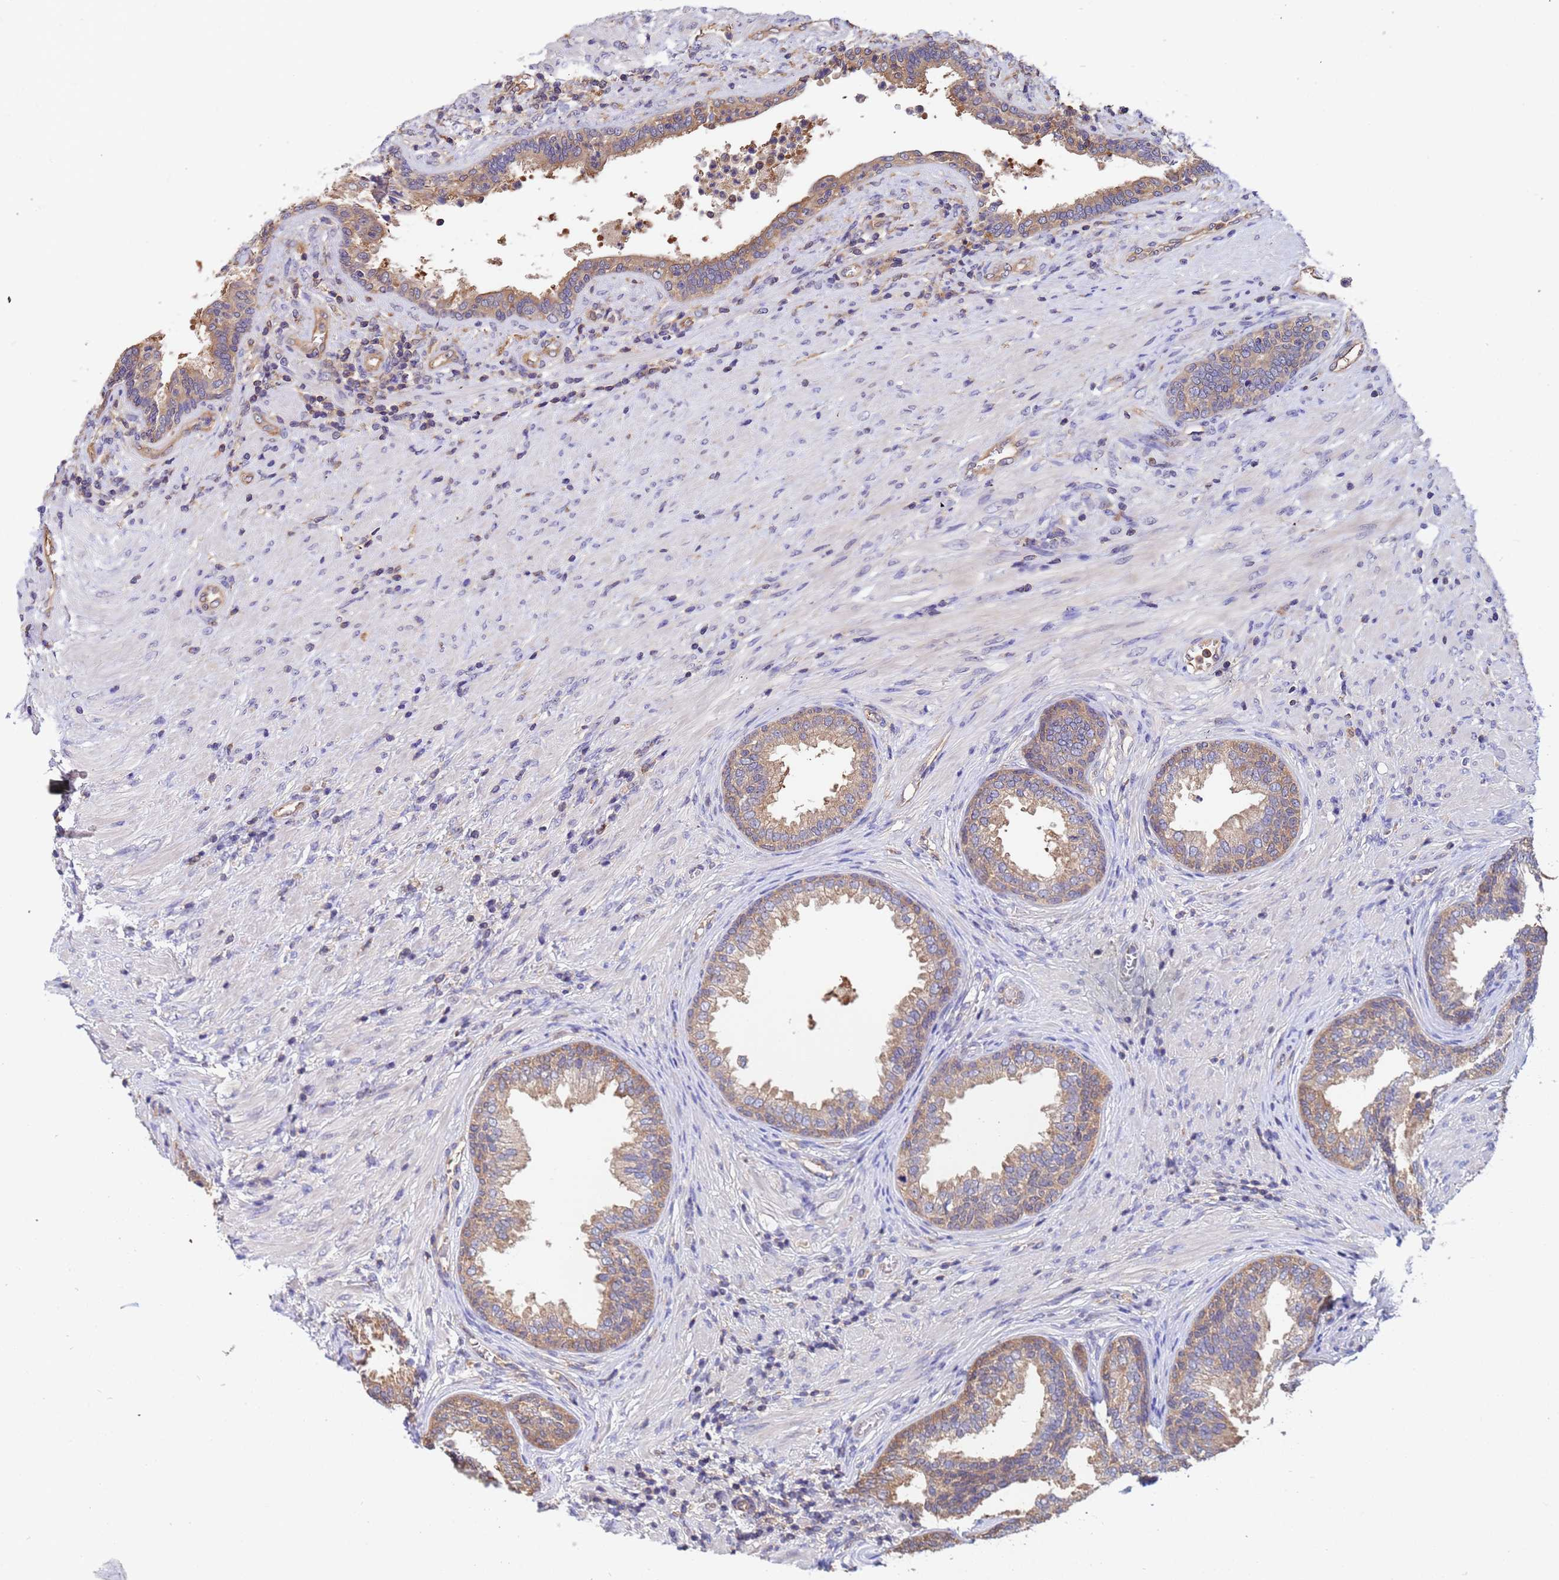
{"staining": {"intensity": "weak", "quantity": ">75%", "location": "cytoplasmic/membranous"}, "tissue": "prostate", "cell_type": "Glandular cells", "image_type": "normal", "snomed": [{"axis": "morphology", "description": "Normal tissue, NOS"}, {"axis": "topography", "description": "Prostate"}], "caption": "IHC photomicrograph of normal prostate: prostate stained using immunohistochemistry displays low levels of weak protein expression localized specifically in the cytoplasmic/membranous of glandular cells, appearing as a cytoplasmic/membranous brown color.", "gene": "FAM25A", "patient": {"sex": "male", "age": 76}}